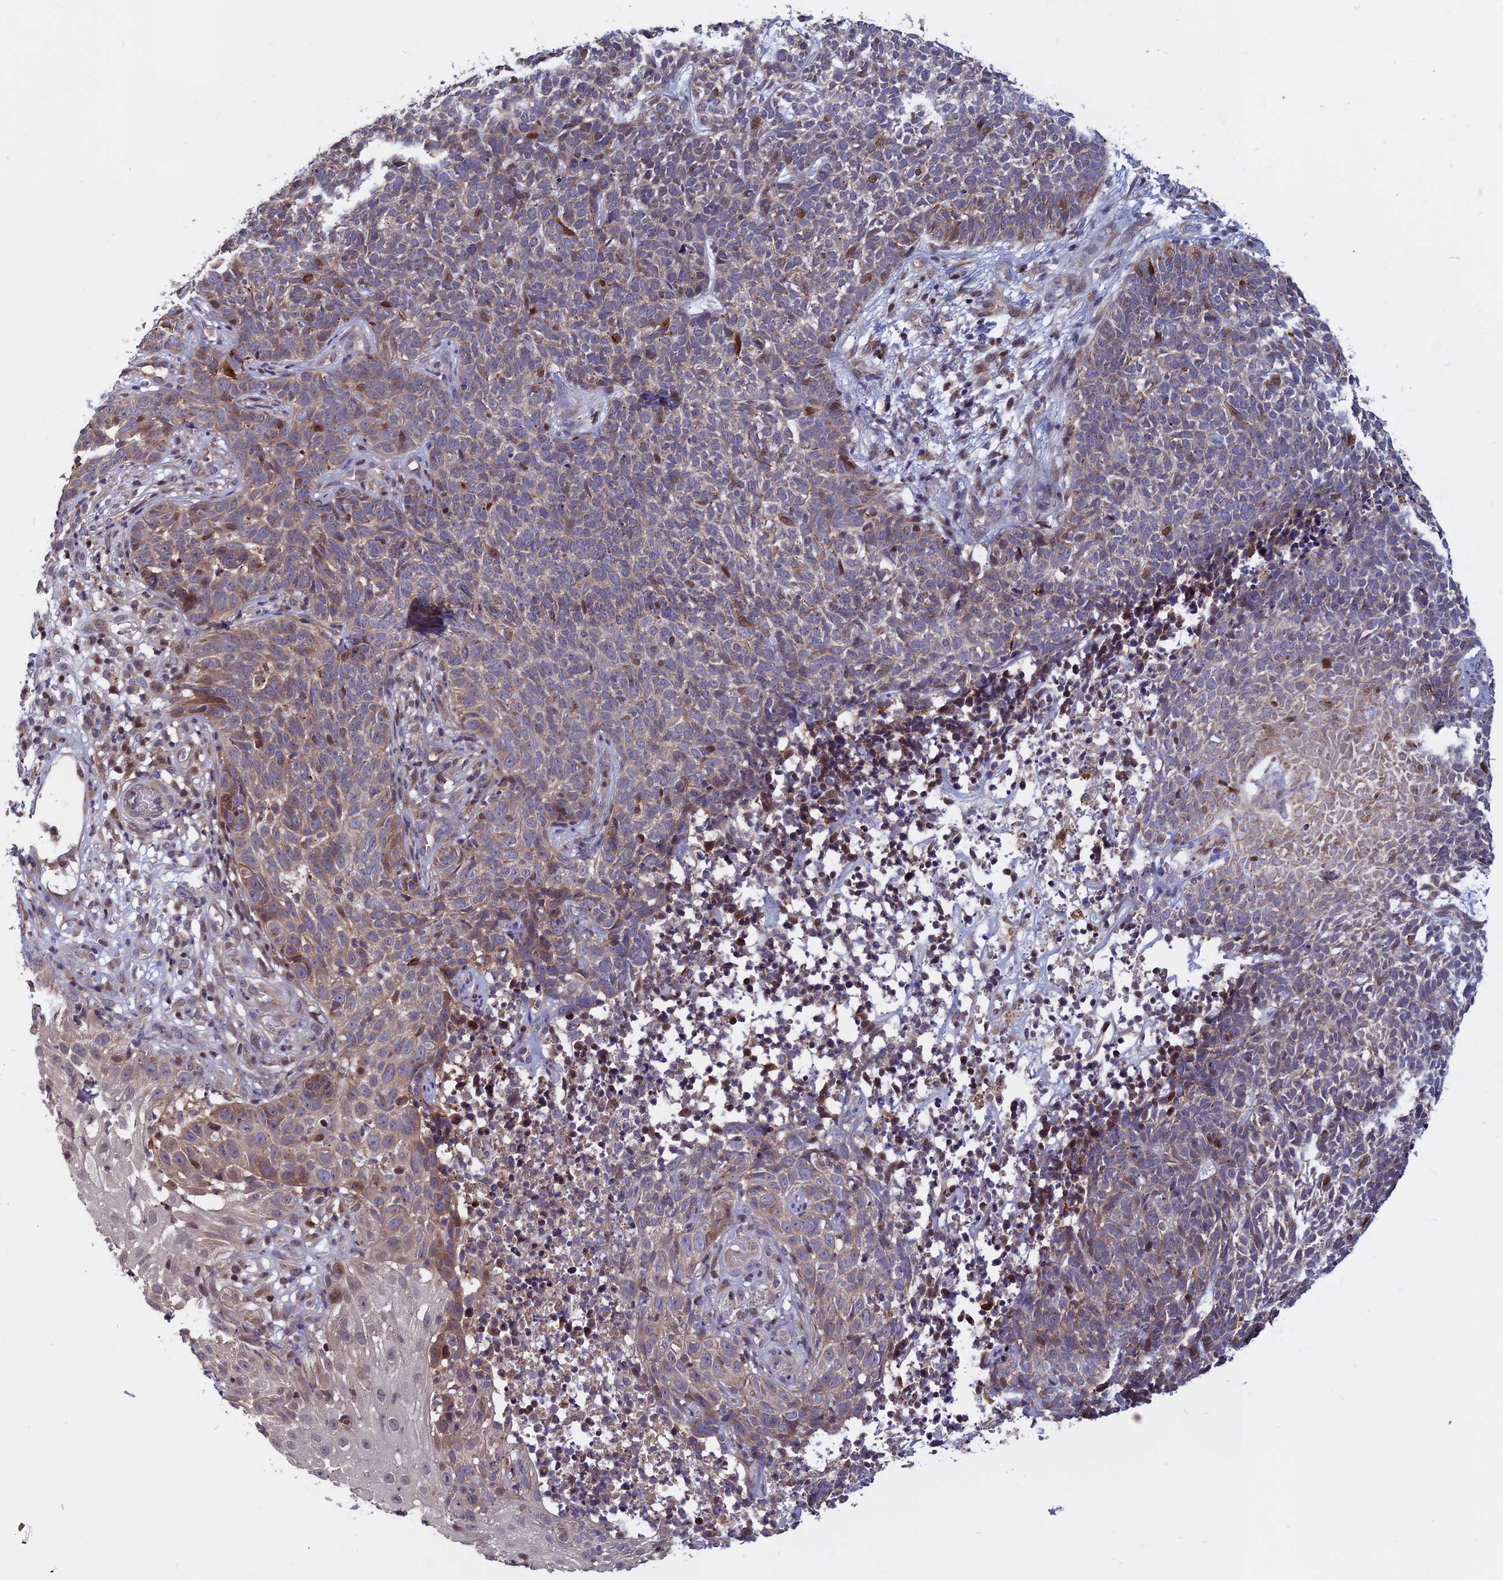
{"staining": {"intensity": "weak", "quantity": "25%-75%", "location": "cytoplasmic/membranous"}, "tissue": "skin cancer", "cell_type": "Tumor cells", "image_type": "cancer", "snomed": [{"axis": "morphology", "description": "Basal cell carcinoma"}, {"axis": "topography", "description": "Skin"}], "caption": "A brown stain highlights weak cytoplasmic/membranous positivity of a protein in skin cancer (basal cell carcinoma) tumor cells.", "gene": "CCDC113", "patient": {"sex": "female", "age": 84}}